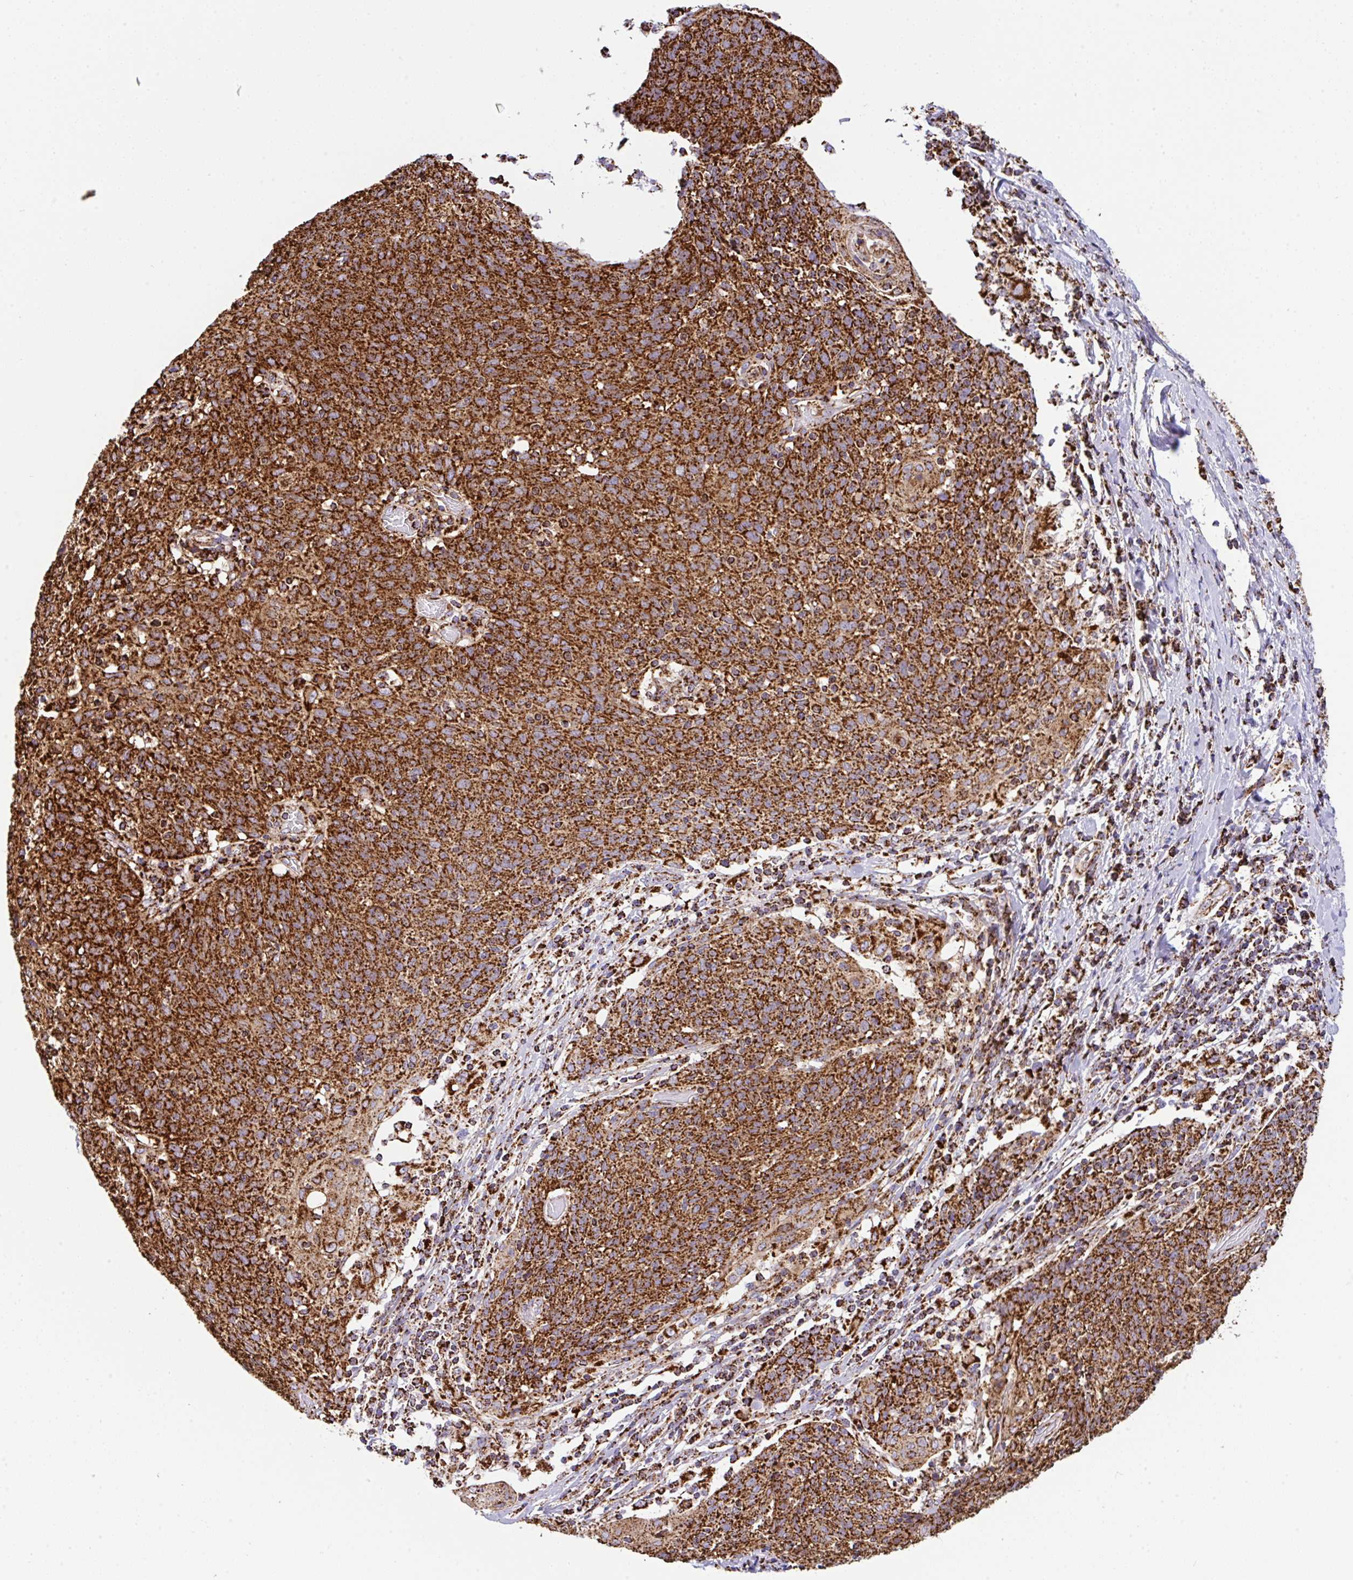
{"staining": {"intensity": "strong", "quantity": ">75%", "location": "cytoplasmic/membranous"}, "tissue": "cervical cancer", "cell_type": "Tumor cells", "image_type": "cancer", "snomed": [{"axis": "morphology", "description": "Squamous cell carcinoma, NOS"}, {"axis": "topography", "description": "Cervix"}], "caption": "High-power microscopy captured an immunohistochemistry (IHC) micrograph of squamous cell carcinoma (cervical), revealing strong cytoplasmic/membranous positivity in about >75% of tumor cells.", "gene": "ANKRD33B", "patient": {"sex": "female", "age": 52}}